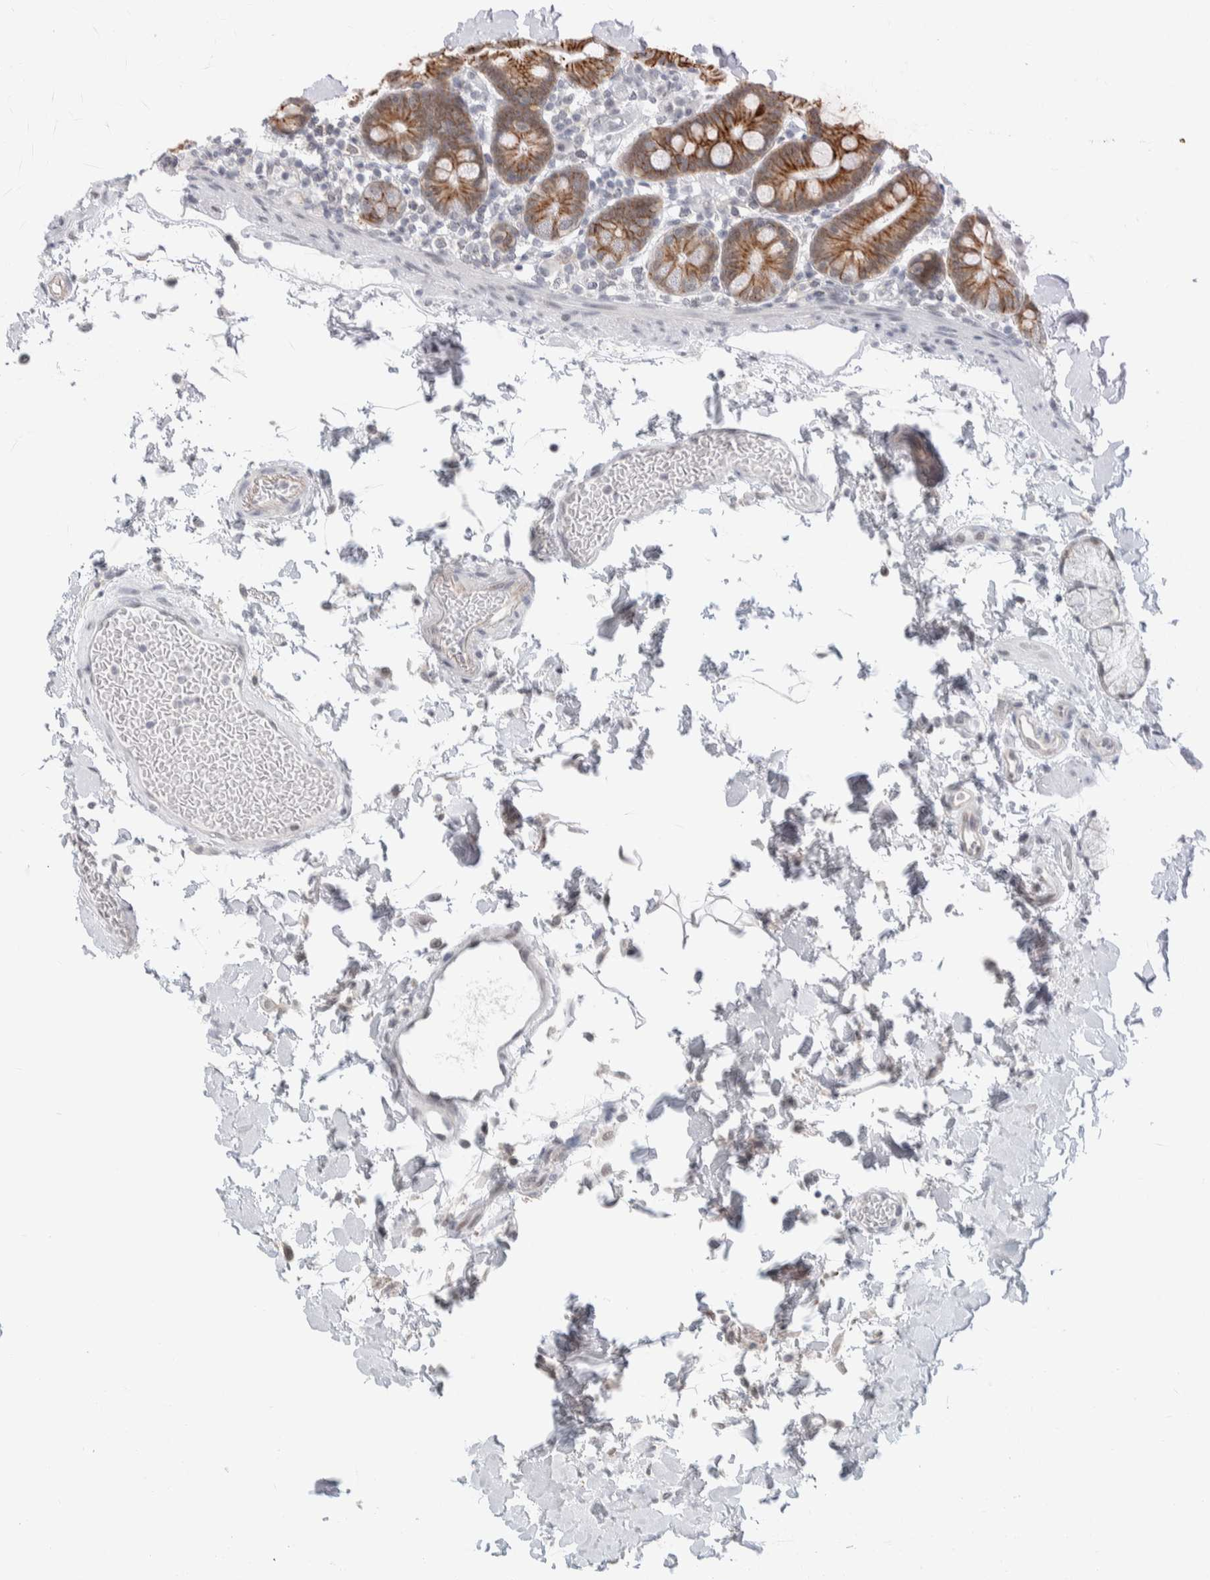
{"staining": {"intensity": "moderate", "quantity": ">75%", "location": "cytoplasmic/membranous"}, "tissue": "duodenum", "cell_type": "Glandular cells", "image_type": "normal", "snomed": [{"axis": "morphology", "description": "Normal tissue, NOS"}, {"axis": "topography", "description": "Small intestine, NOS"}], "caption": "The image shows a brown stain indicating the presence of a protein in the cytoplasmic/membranous of glandular cells in duodenum. The staining was performed using DAB to visualize the protein expression in brown, while the nuclei were stained in blue with hematoxylin (Magnification: 20x).", "gene": "CDH17", "patient": {"sex": "female", "age": 71}}